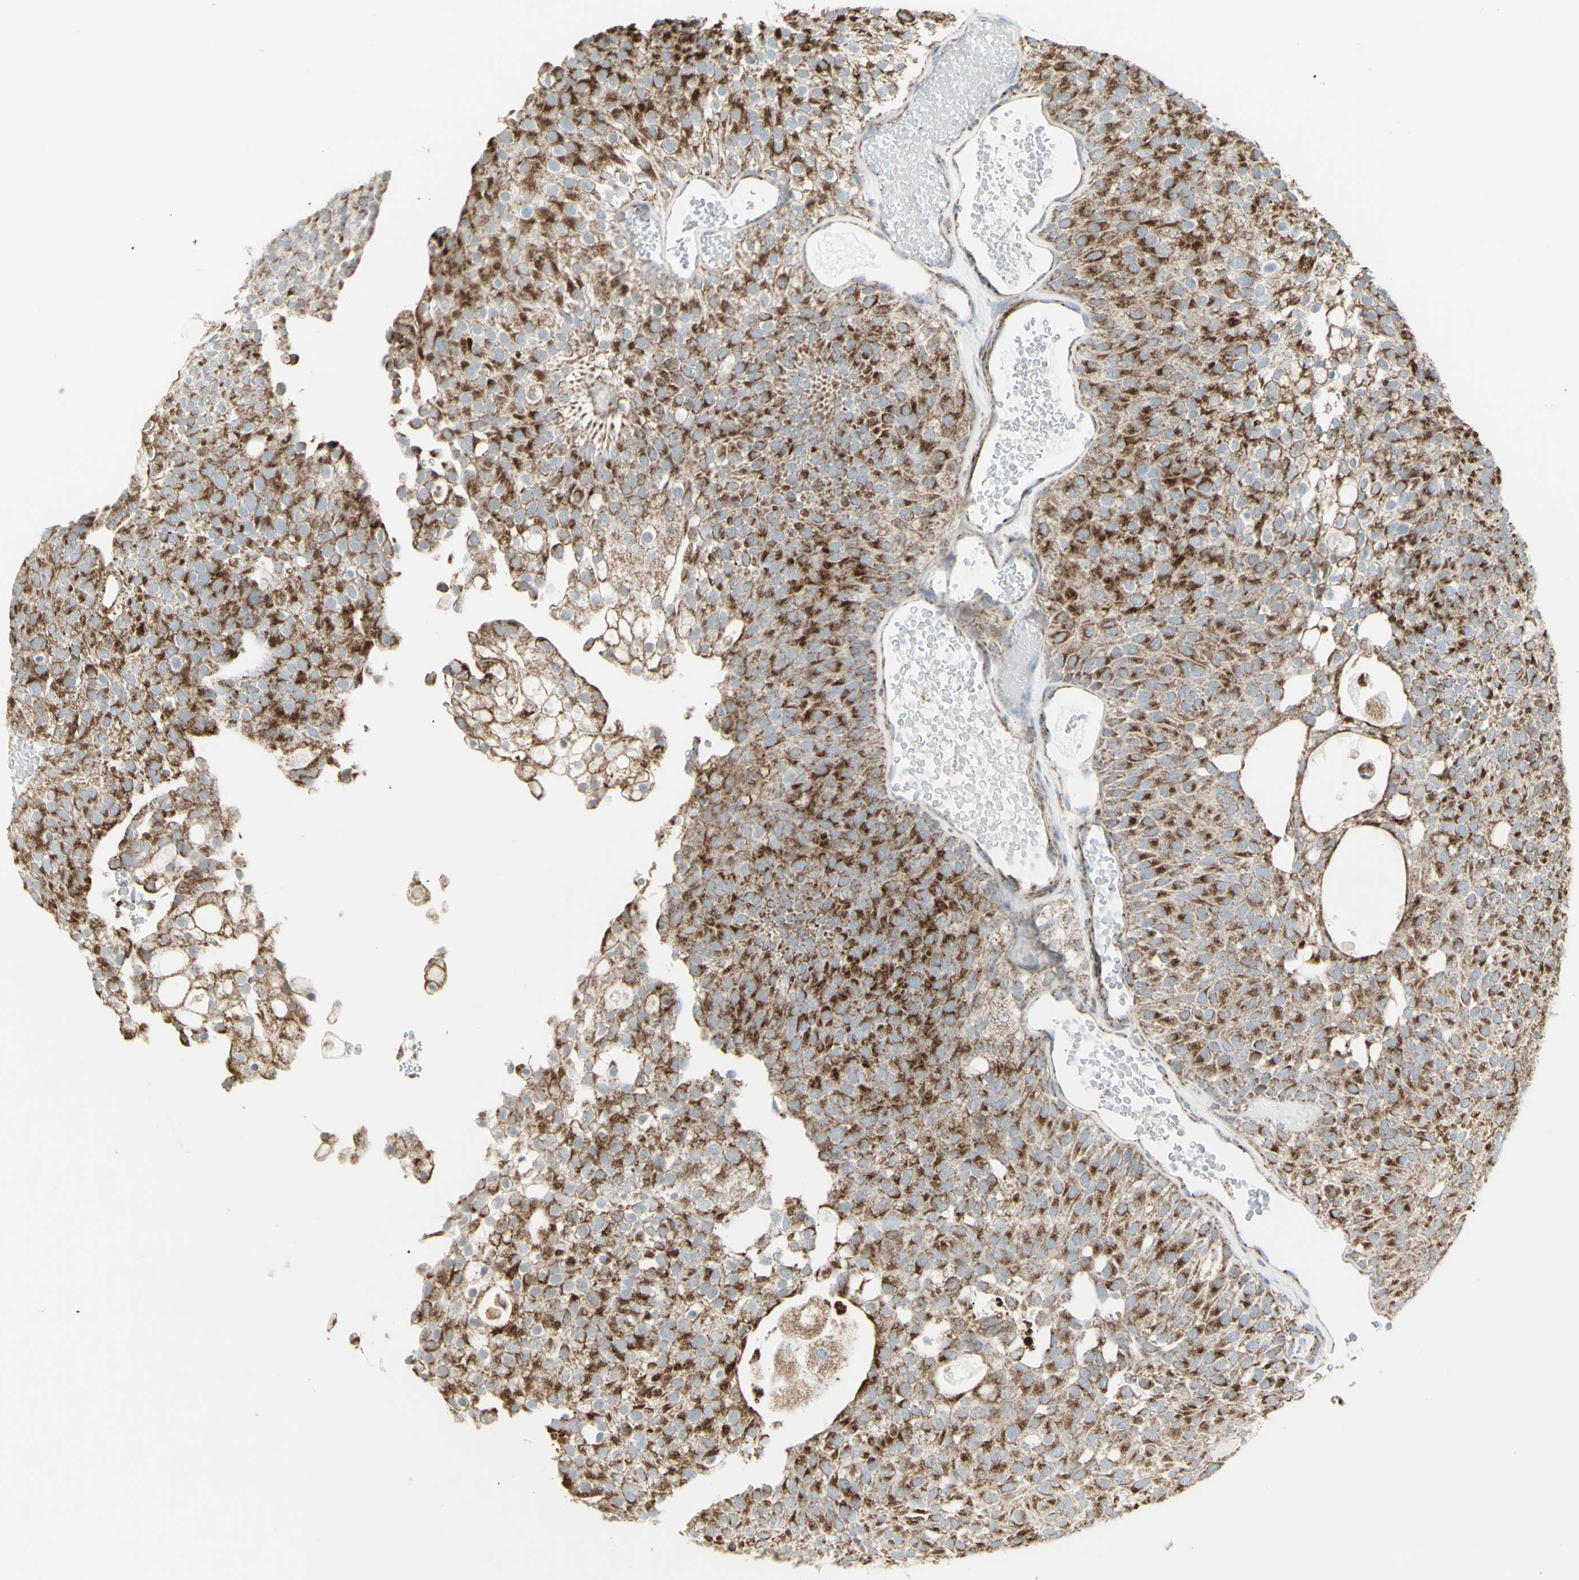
{"staining": {"intensity": "strong", "quantity": ">75%", "location": "cytoplasmic/membranous"}, "tissue": "urothelial cancer", "cell_type": "Tumor cells", "image_type": "cancer", "snomed": [{"axis": "morphology", "description": "Urothelial carcinoma, Low grade"}, {"axis": "topography", "description": "Urinary bladder"}], "caption": "Urothelial cancer was stained to show a protein in brown. There is high levels of strong cytoplasmic/membranous expression in approximately >75% of tumor cells.", "gene": "PLGRKT", "patient": {"sex": "male", "age": 78}}